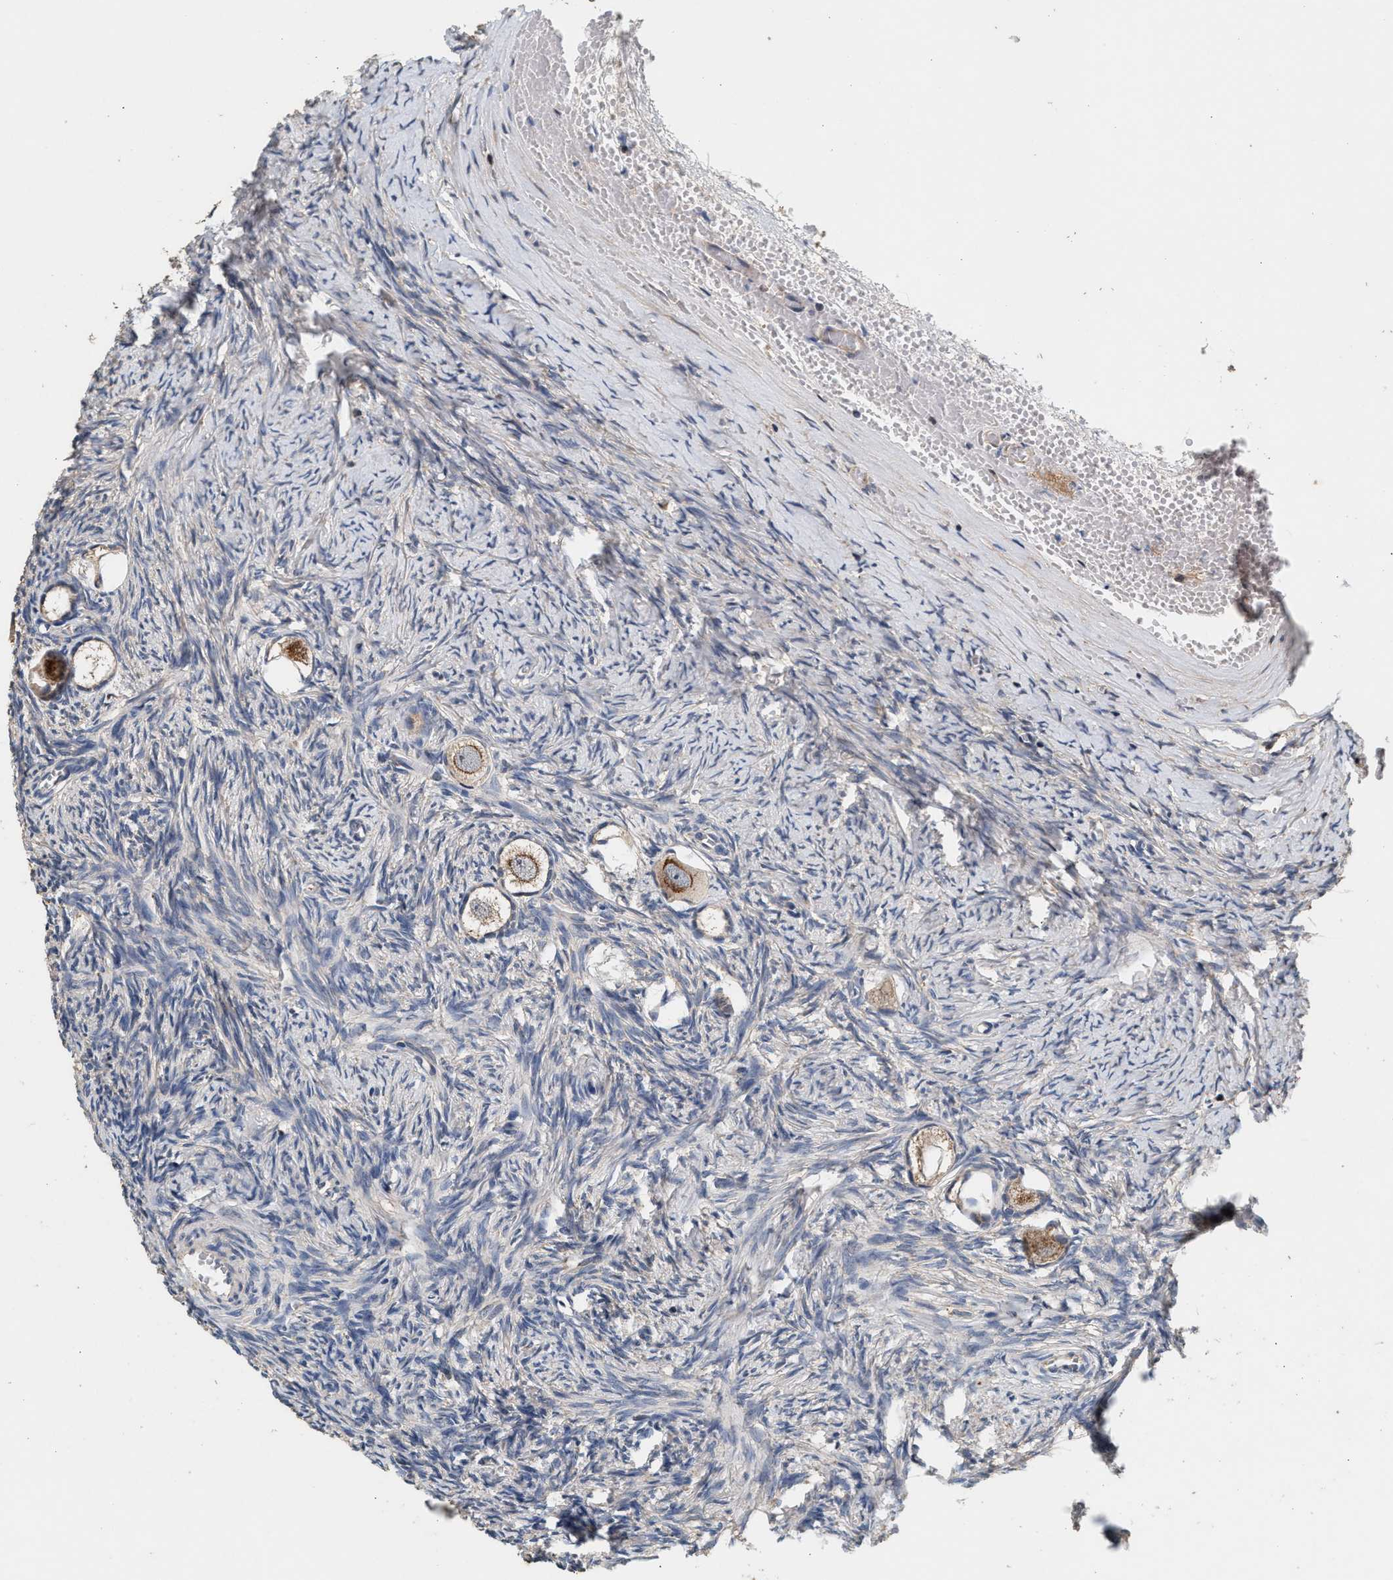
{"staining": {"intensity": "moderate", "quantity": ">75%", "location": "cytoplasmic/membranous"}, "tissue": "ovary", "cell_type": "Follicle cells", "image_type": "normal", "snomed": [{"axis": "morphology", "description": "Normal tissue, NOS"}, {"axis": "topography", "description": "Ovary"}], "caption": "Immunohistochemistry (IHC) histopathology image of benign ovary: ovary stained using IHC demonstrates medium levels of moderate protein expression localized specifically in the cytoplasmic/membranous of follicle cells, appearing as a cytoplasmic/membranous brown color.", "gene": "PTGR3", "patient": {"sex": "female", "age": 27}}